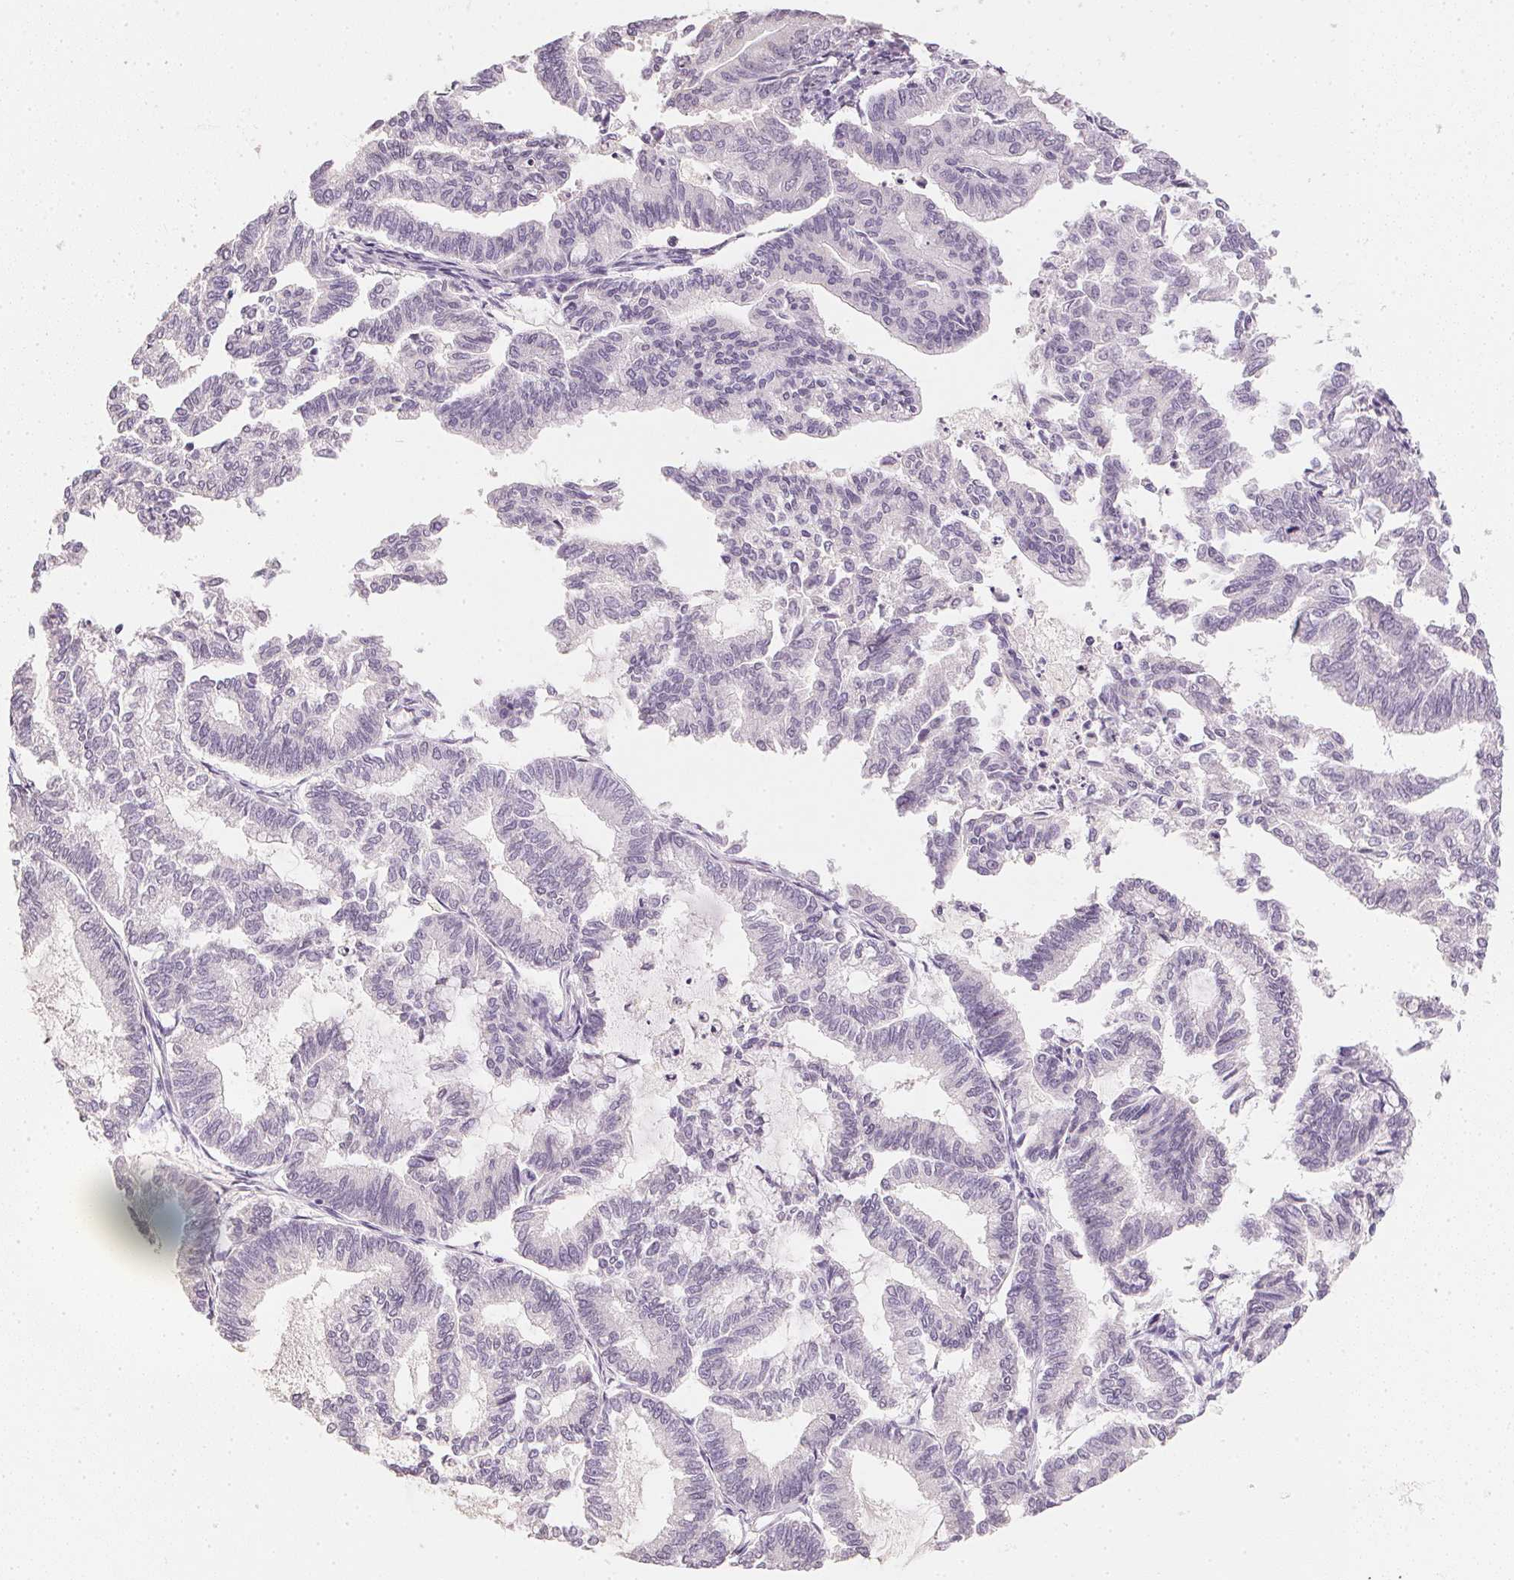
{"staining": {"intensity": "negative", "quantity": "none", "location": "none"}, "tissue": "endometrial cancer", "cell_type": "Tumor cells", "image_type": "cancer", "snomed": [{"axis": "morphology", "description": "Adenocarcinoma, NOS"}, {"axis": "topography", "description": "Endometrium"}], "caption": "An IHC histopathology image of endometrial adenocarcinoma is shown. There is no staining in tumor cells of endometrial adenocarcinoma. Nuclei are stained in blue.", "gene": "PPY", "patient": {"sex": "female", "age": 79}}